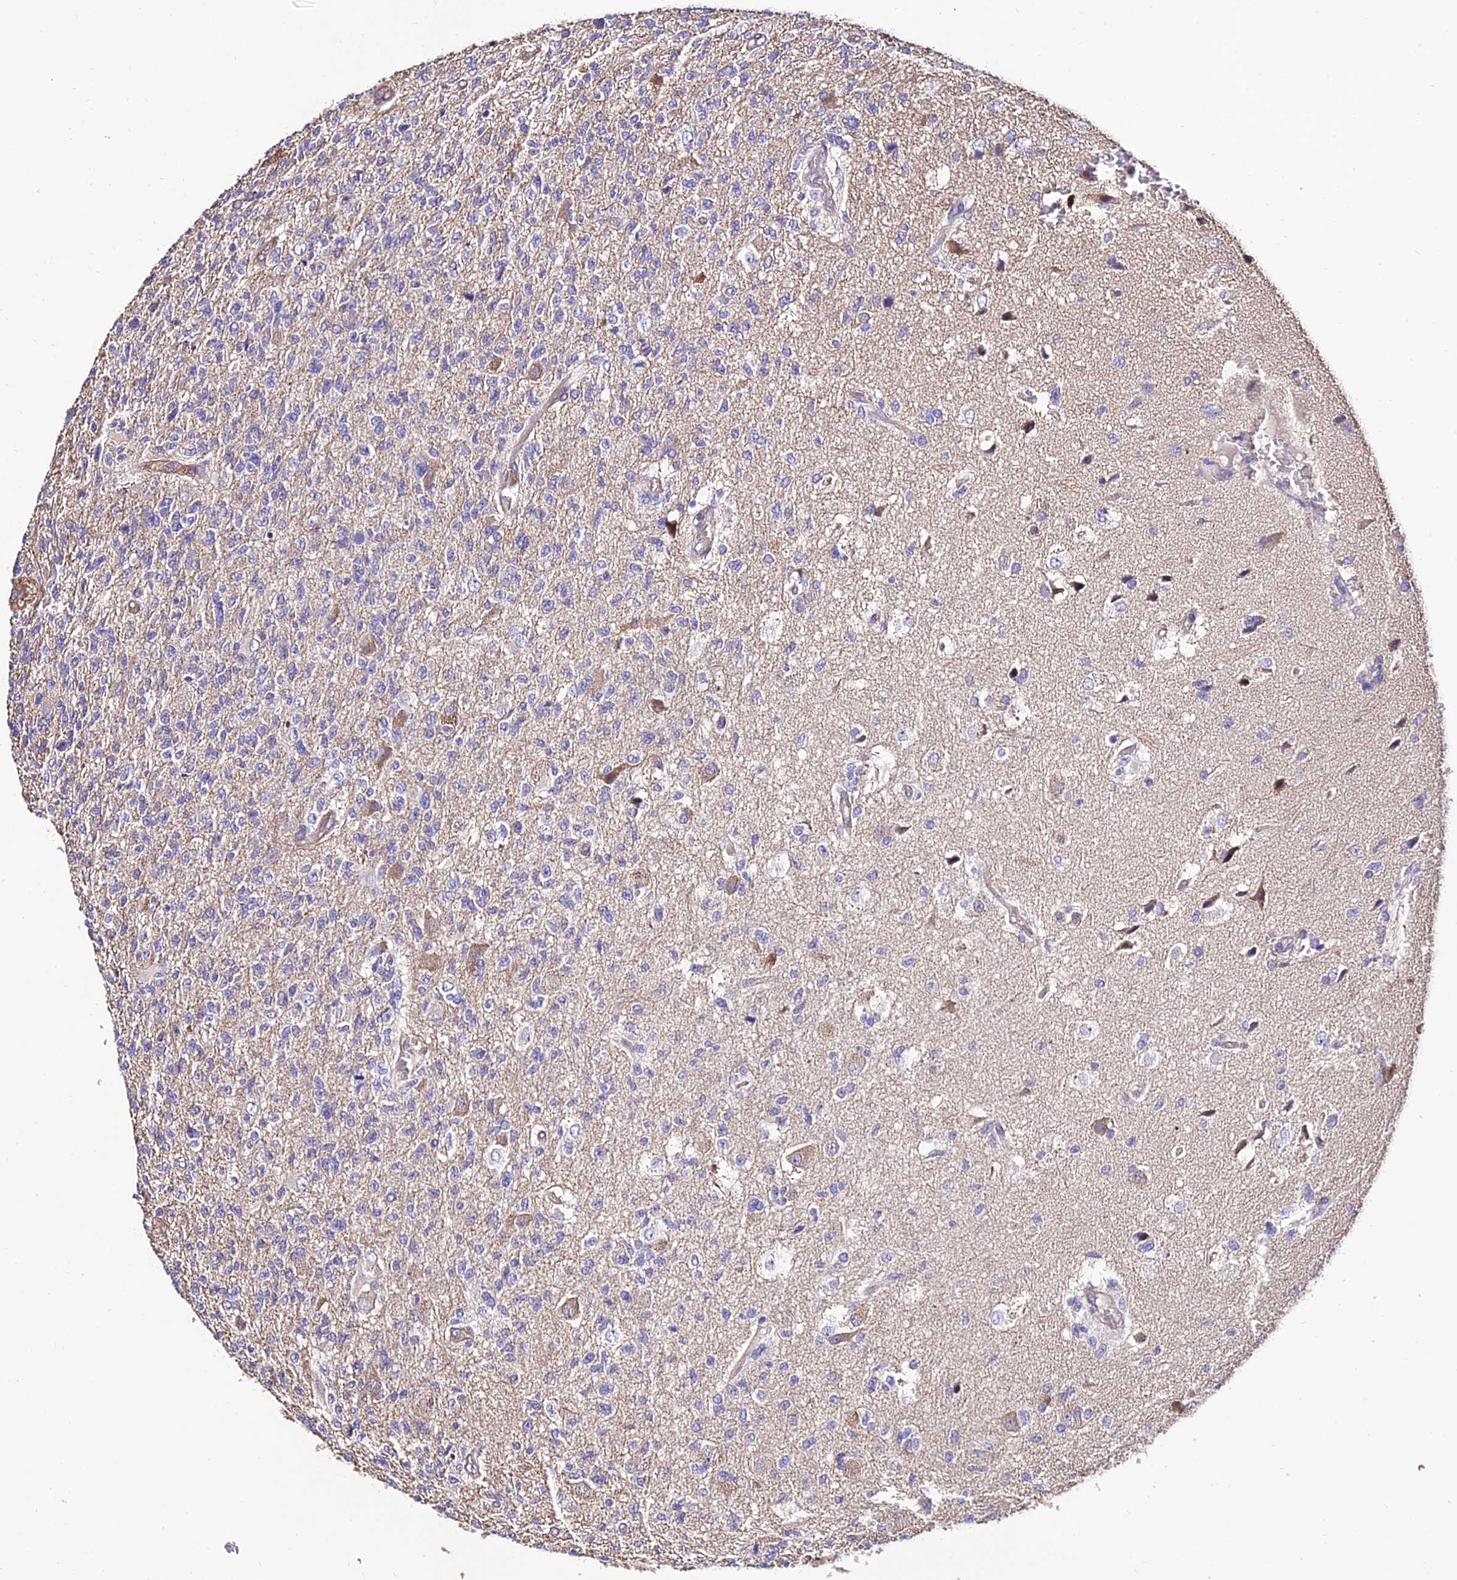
{"staining": {"intensity": "negative", "quantity": "none", "location": "none"}, "tissue": "glioma", "cell_type": "Tumor cells", "image_type": "cancer", "snomed": [{"axis": "morphology", "description": "Glioma, malignant, High grade"}, {"axis": "topography", "description": "Brain"}], "caption": "Photomicrograph shows no significant protein staining in tumor cells of malignant high-grade glioma. (Brightfield microscopy of DAB IHC at high magnification).", "gene": "CALM2", "patient": {"sex": "male", "age": 56}}